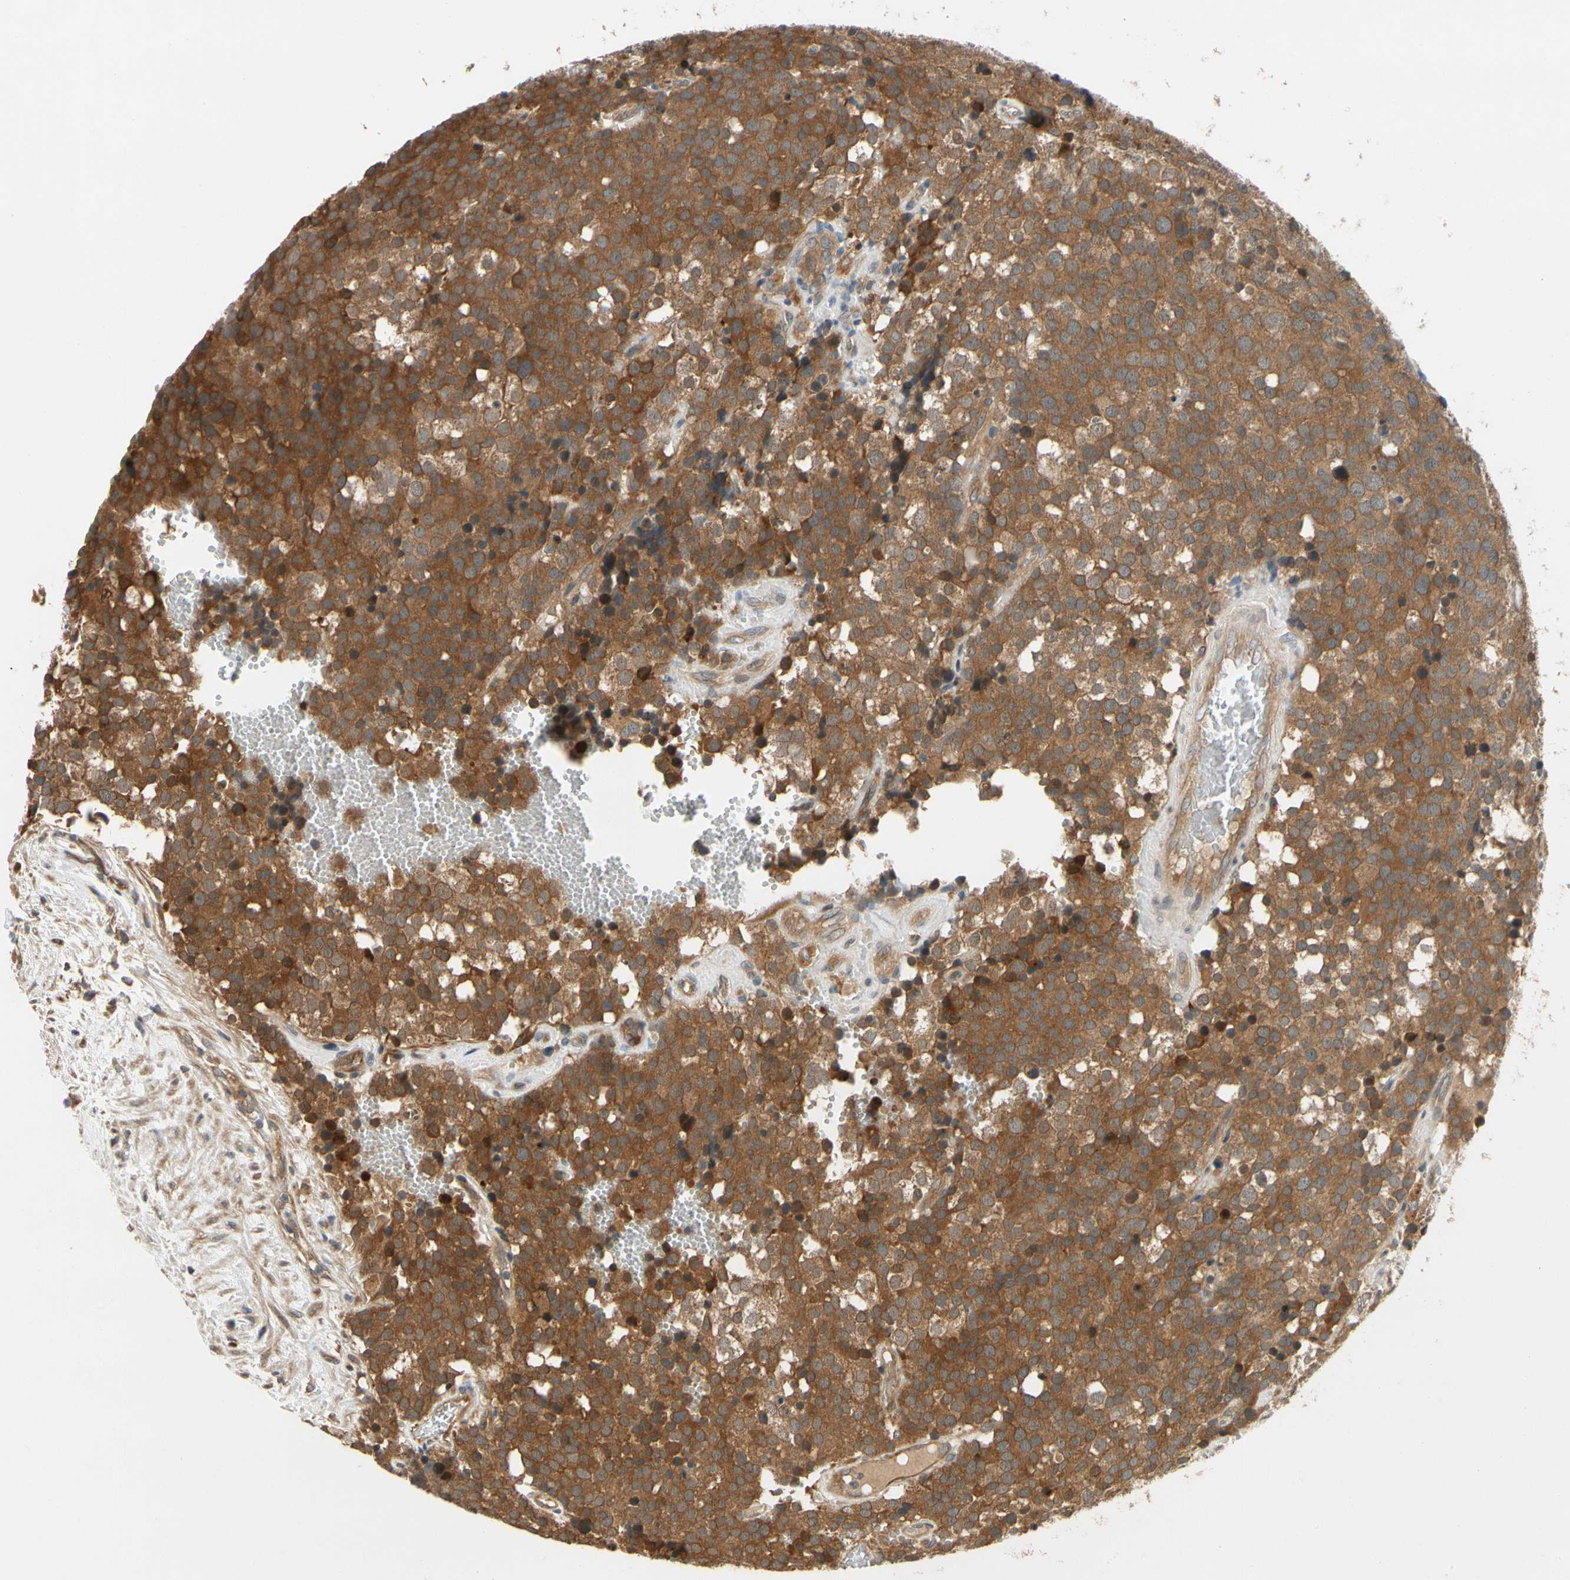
{"staining": {"intensity": "strong", "quantity": ">75%", "location": "cytoplasmic/membranous"}, "tissue": "testis cancer", "cell_type": "Tumor cells", "image_type": "cancer", "snomed": [{"axis": "morphology", "description": "Seminoma, NOS"}, {"axis": "topography", "description": "Testis"}], "caption": "An image of human testis cancer stained for a protein exhibits strong cytoplasmic/membranous brown staining in tumor cells. (DAB IHC with brightfield microscopy, high magnification).", "gene": "TDRP", "patient": {"sex": "male", "age": 71}}